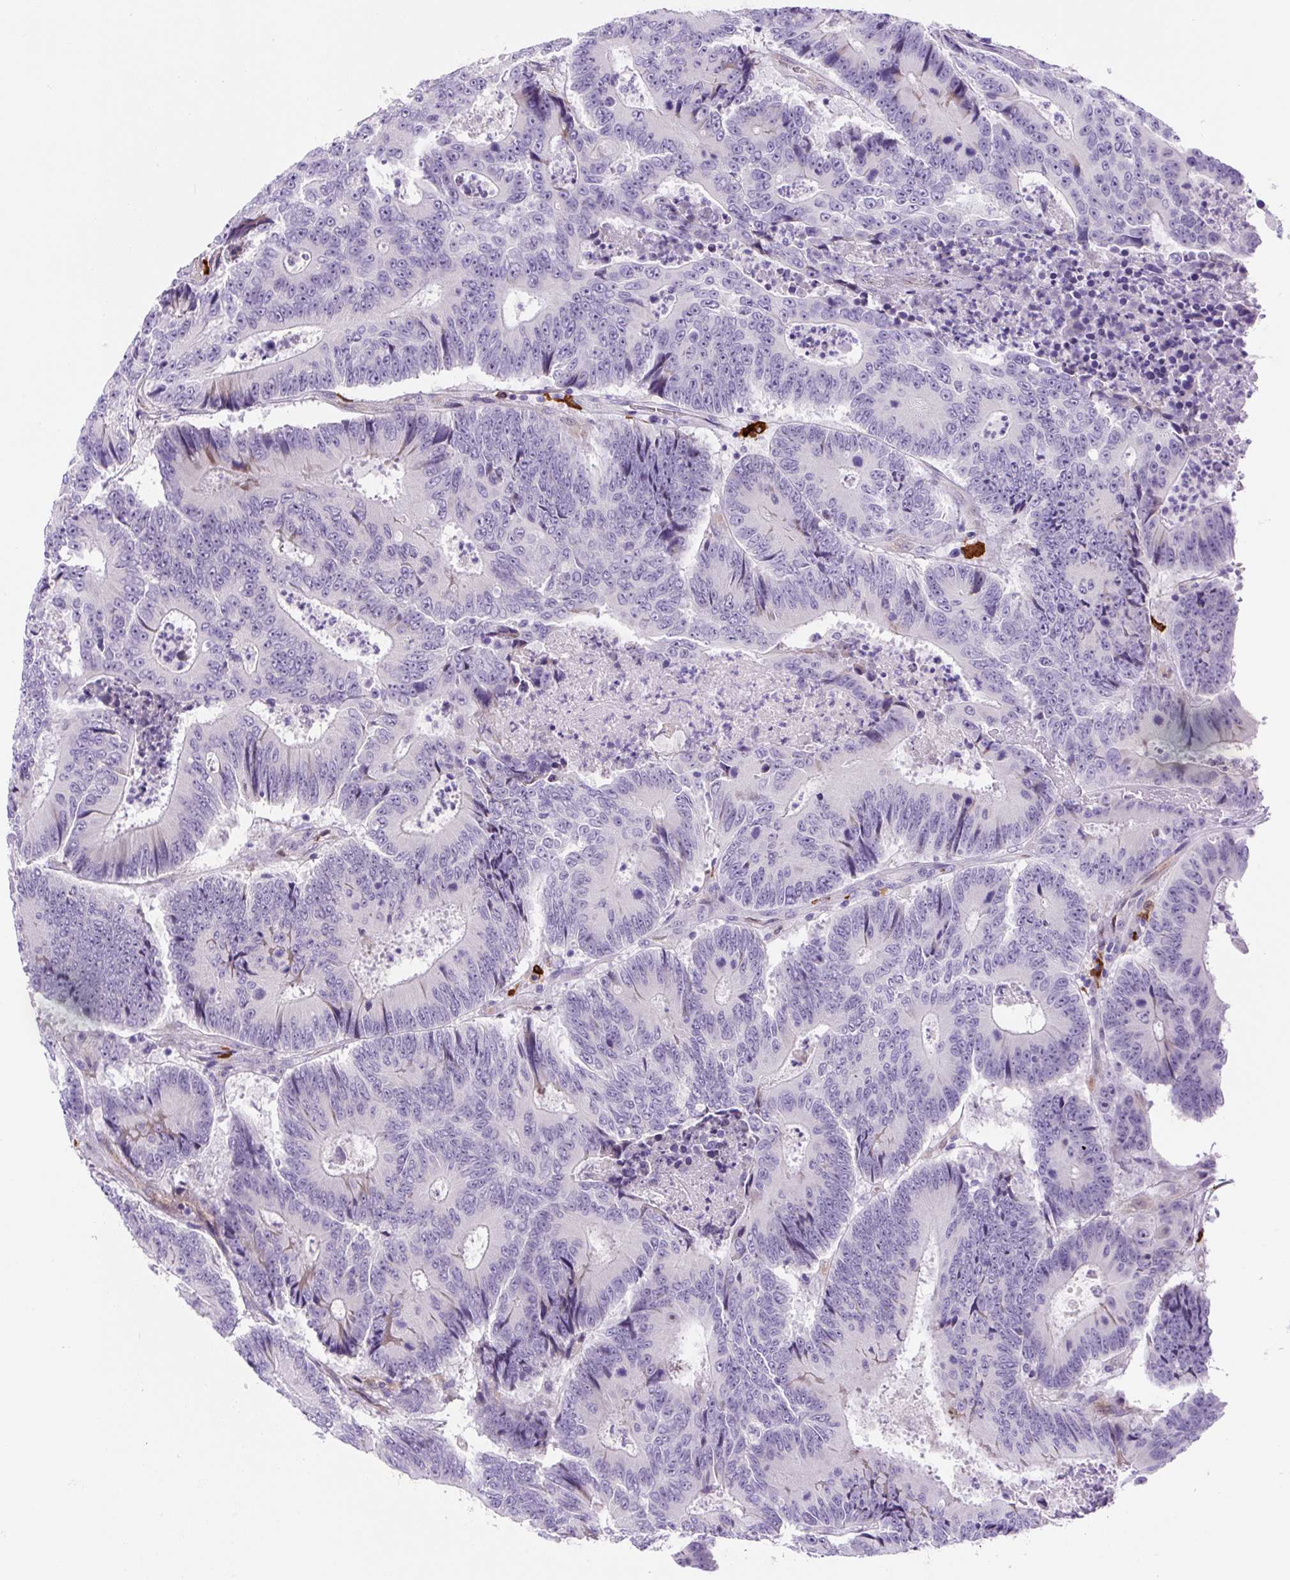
{"staining": {"intensity": "negative", "quantity": "none", "location": "none"}, "tissue": "colorectal cancer", "cell_type": "Tumor cells", "image_type": "cancer", "snomed": [{"axis": "morphology", "description": "Adenocarcinoma, NOS"}, {"axis": "topography", "description": "Colon"}], "caption": "Immunohistochemistry micrograph of neoplastic tissue: human colorectal cancer (adenocarcinoma) stained with DAB (3,3'-diaminobenzidine) shows no significant protein expression in tumor cells.", "gene": "ASB4", "patient": {"sex": "male", "age": 83}}